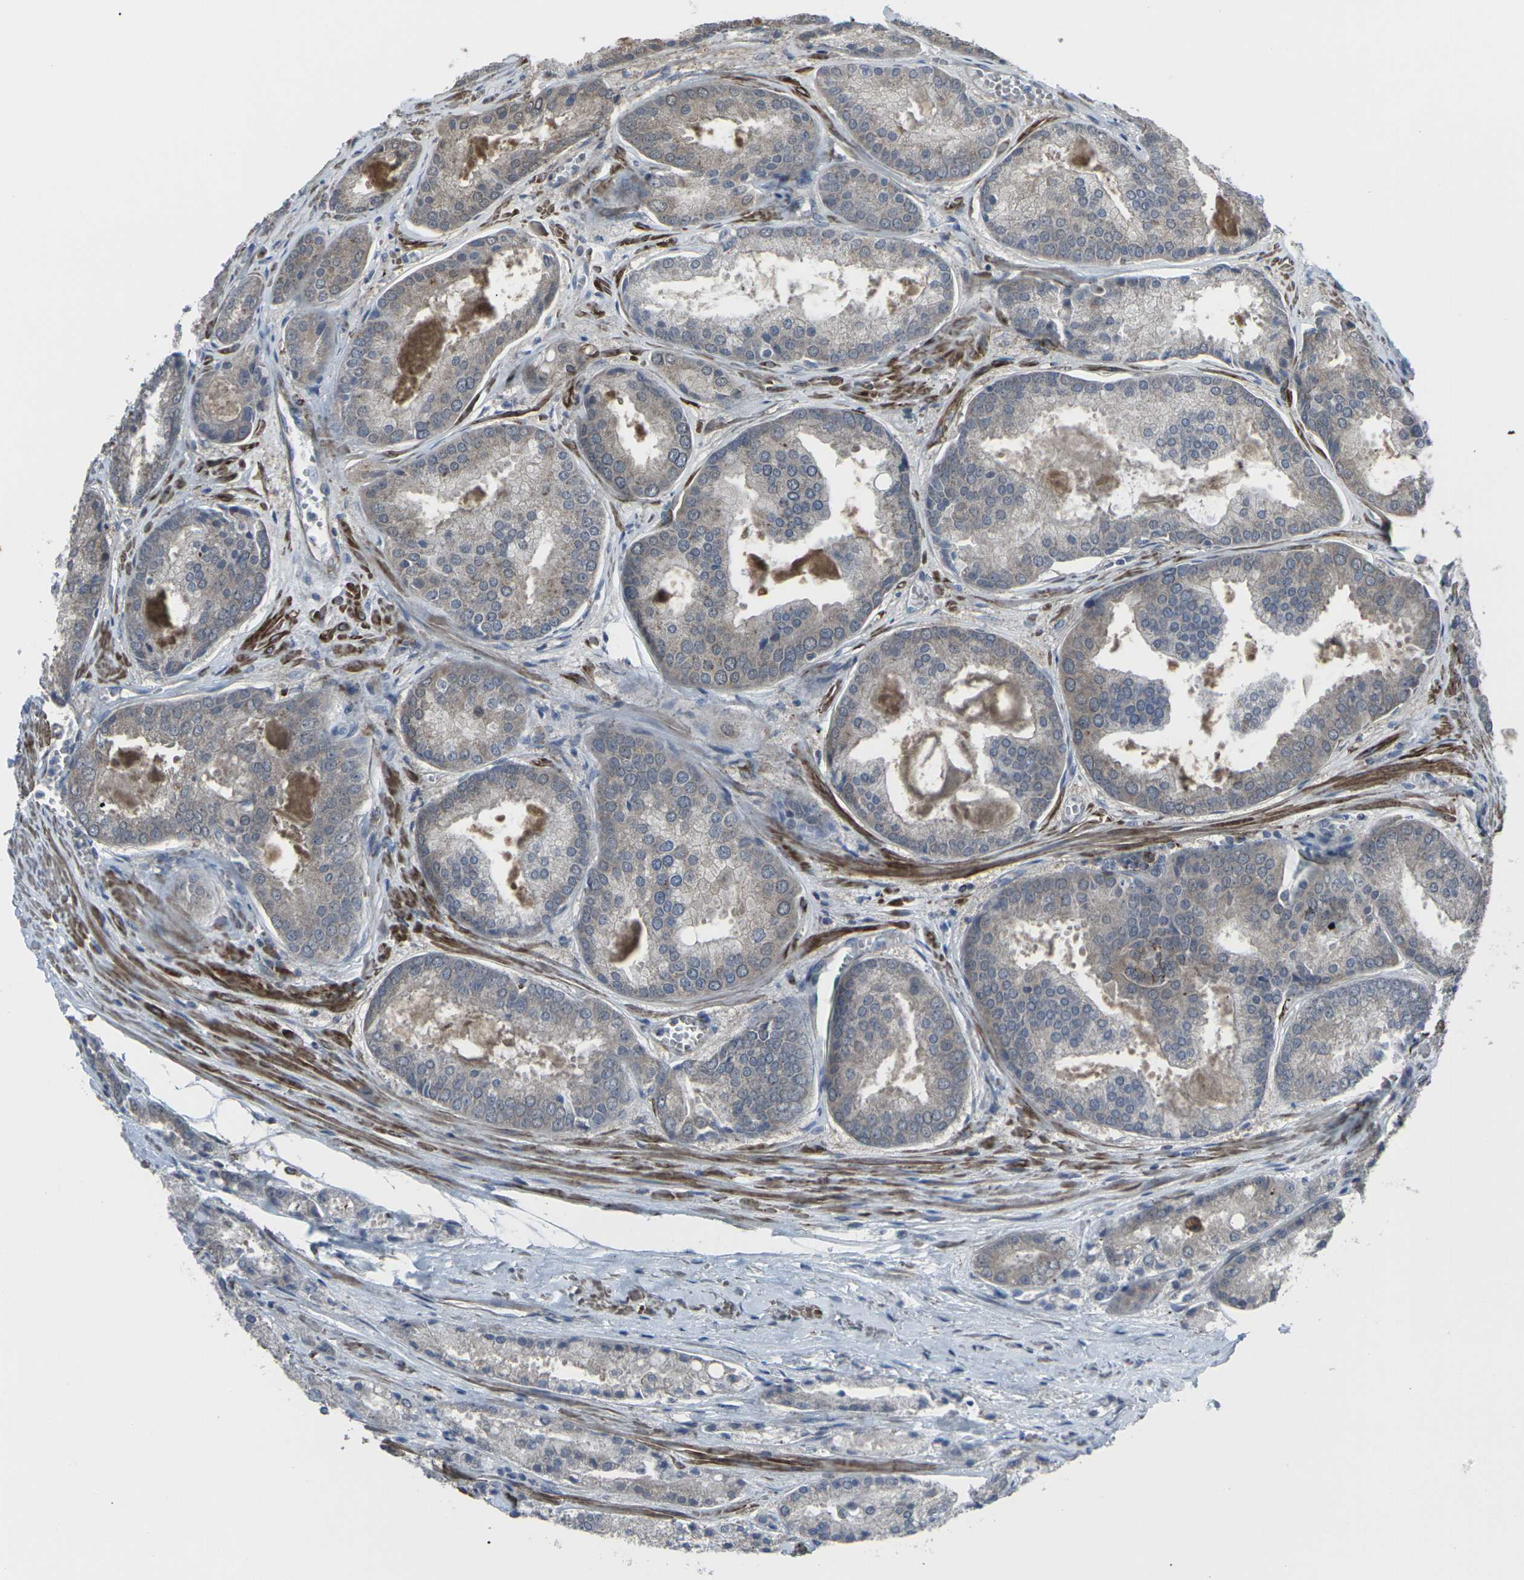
{"staining": {"intensity": "weak", "quantity": ">75%", "location": "cytoplasmic/membranous"}, "tissue": "prostate cancer", "cell_type": "Tumor cells", "image_type": "cancer", "snomed": [{"axis": "morphology", "description": "Adenocarcinoma, Low grade"}, {"axis": "topography", "description": "Prostate"}], "caption": "Human prostate low-grade adenocarcinoma stained for a protein (brown) exhibits weak cytoplasmic/membranous positive staining in approximately >75% of tumor cells.", "gene": "CCR10", "patient": {"sex": "male", "age": 64}}